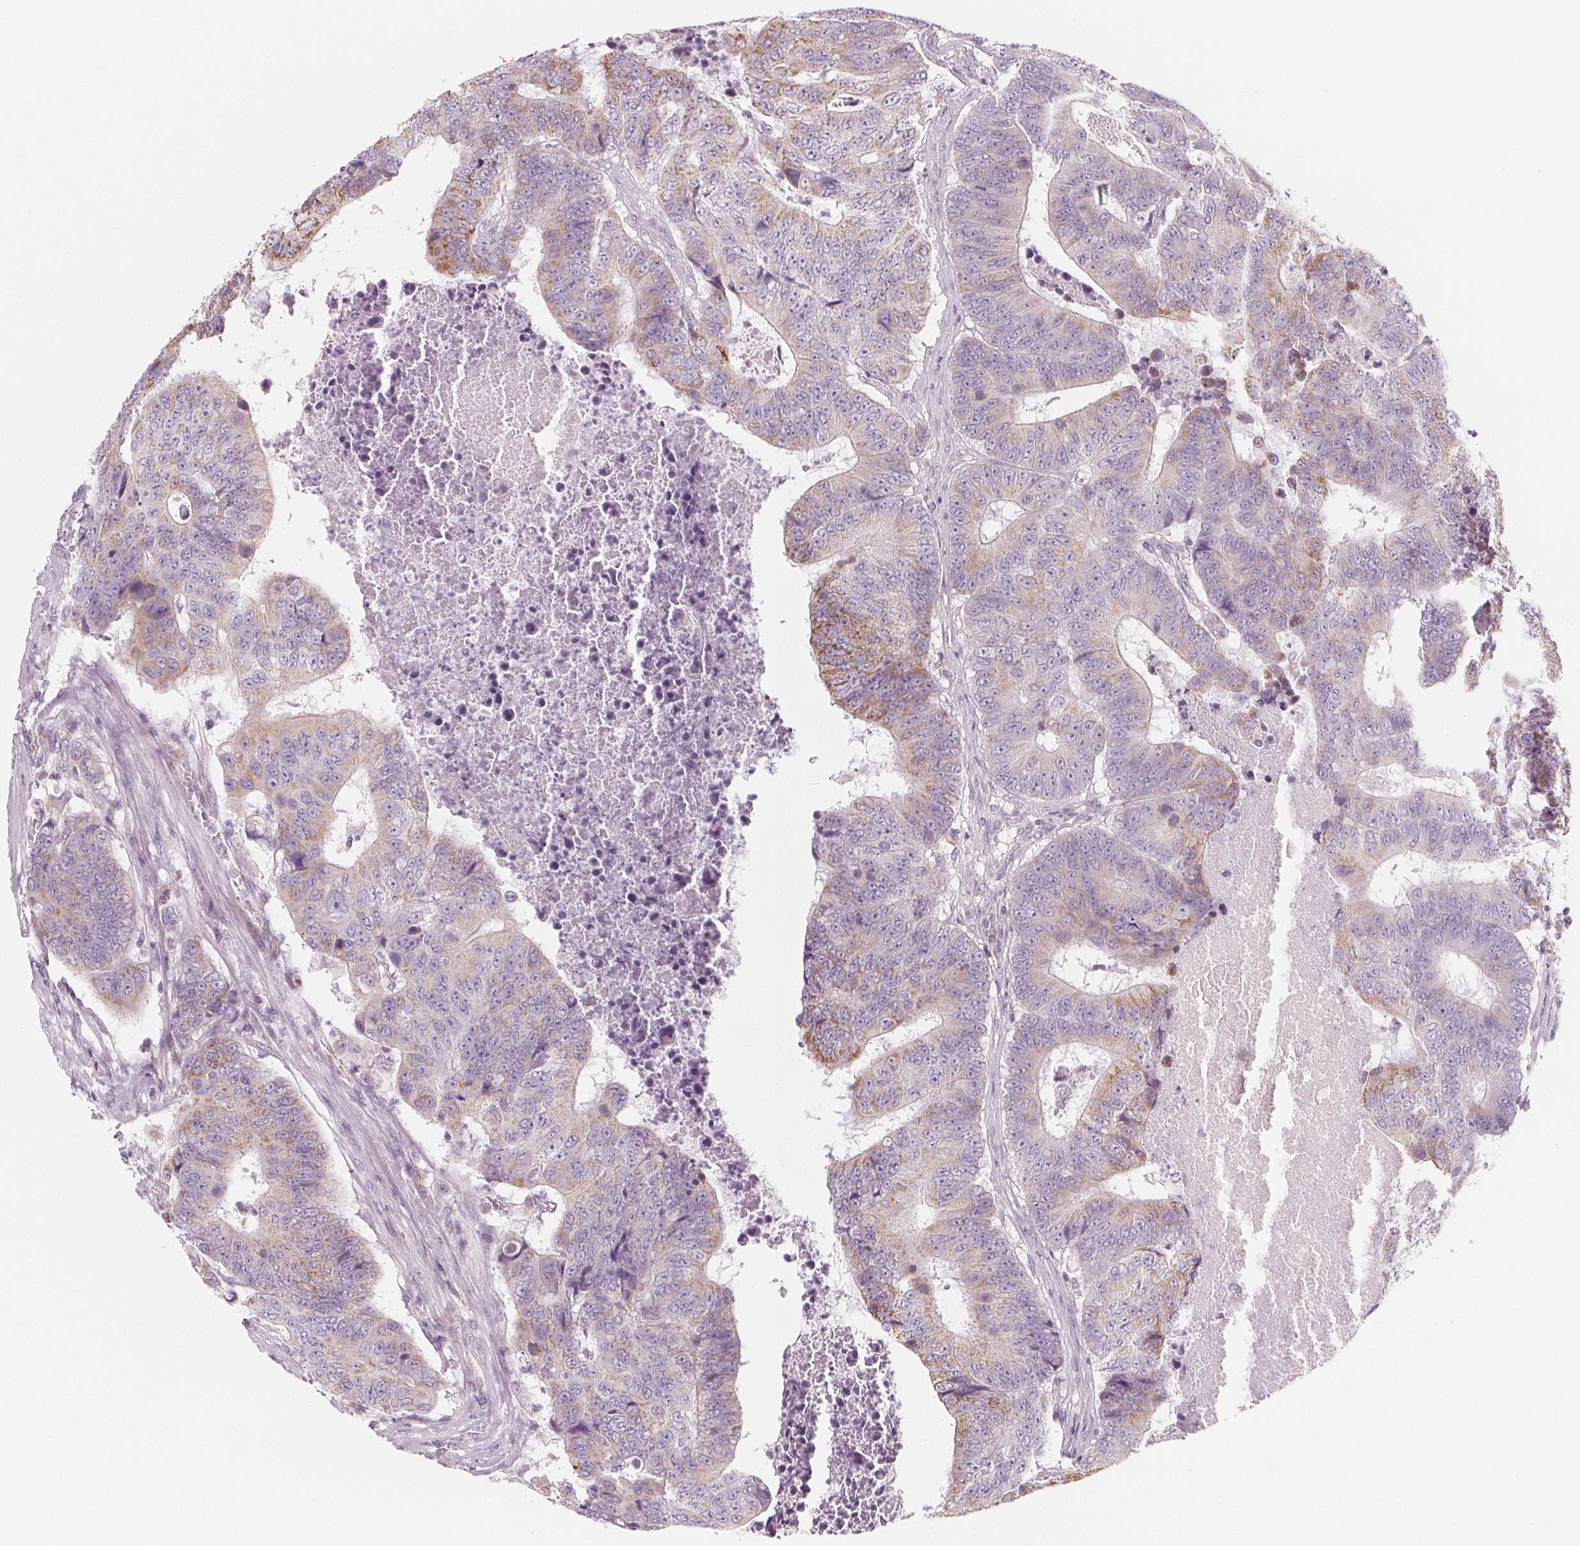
{"staining": {"intensity": "weak", "quantity": "25%-75%", "location": "cytoplasmic/membranous"}, "tissue": "colorectal cancer", "cell_type": "Tumor cells", "image_type": "cancer", "snomed": [{"axis": "morphology", "description": "Adenocarcinoma, NOS"}, {"axis": "topography", "description": "Colon"}], "caption": "Immunohistochemistry (DAB (3,3'-diaminobenzidine)) staining of human colorectal adenocarcinoma reveals weak cytoplasmic/membranous protein staining in approximately 25%-75% of tumor cells. The staining was performed using DAB, with brown indicating positive protein expression. Nuclei are stained blue with hematoxylin.", "gene": "IL17C", "patient": {"sex": "female", "age": 48}}